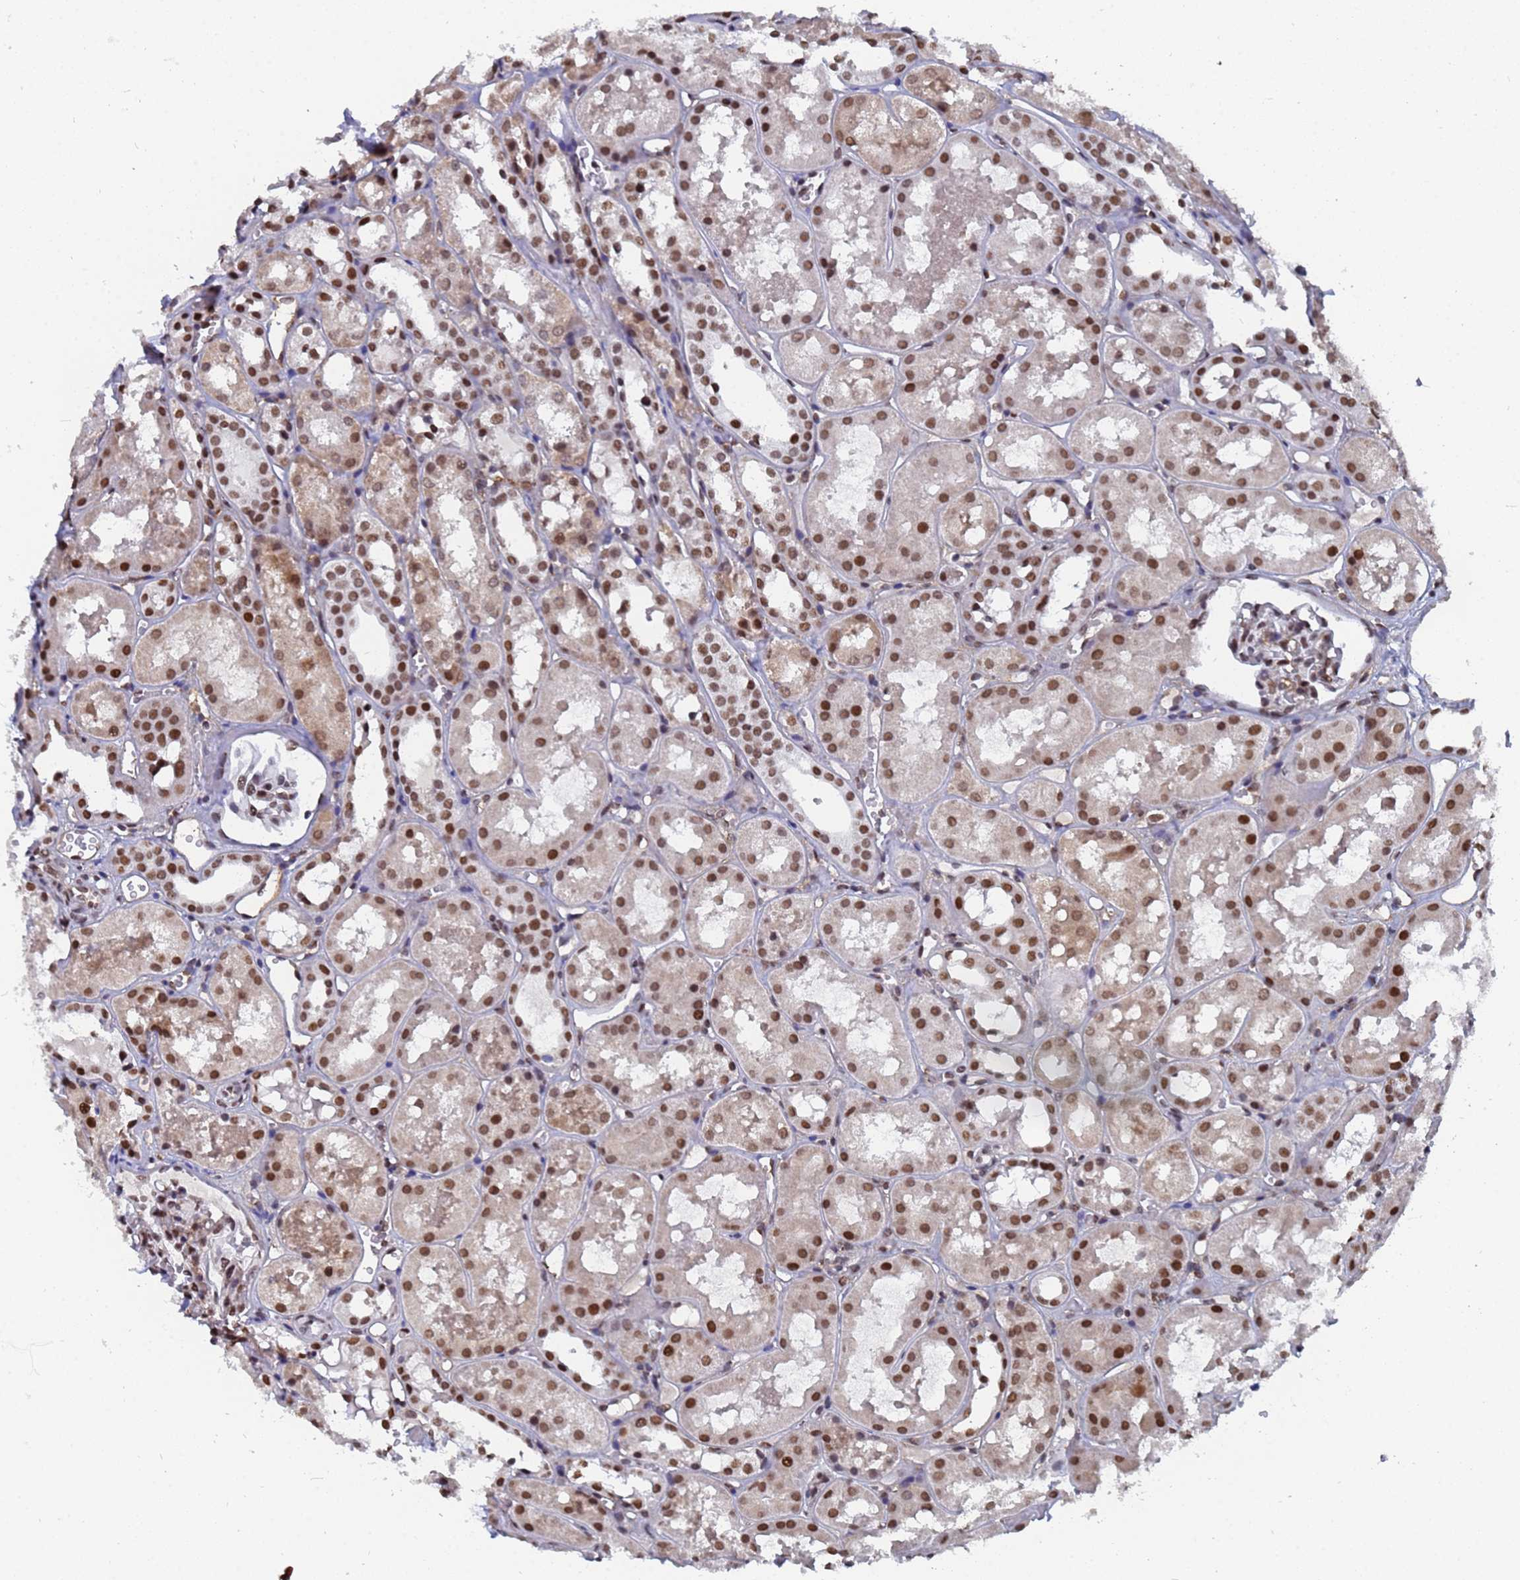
{"staining": {"intensity": "moderate", "quantity": ">75%", "location": "nuclear"}, "tissue": "kidney", "cell_type": "Cells in glomeruli", "image_type": "normal", "snomed": [{"axis": "morphology", "description": "Normal tissue, NOS"}, {"axis": "topography", "description": "Kidney"}], "caption": "Immunohistochemical staining of benign kidney displays medium levels of moderate nuclear positivity in about >75% of cells in glomeruli. (IHC, brightfield microscopy, high magnification).", "gene": "RAVER2", "patient": {"sex": "male", "age": 16}}